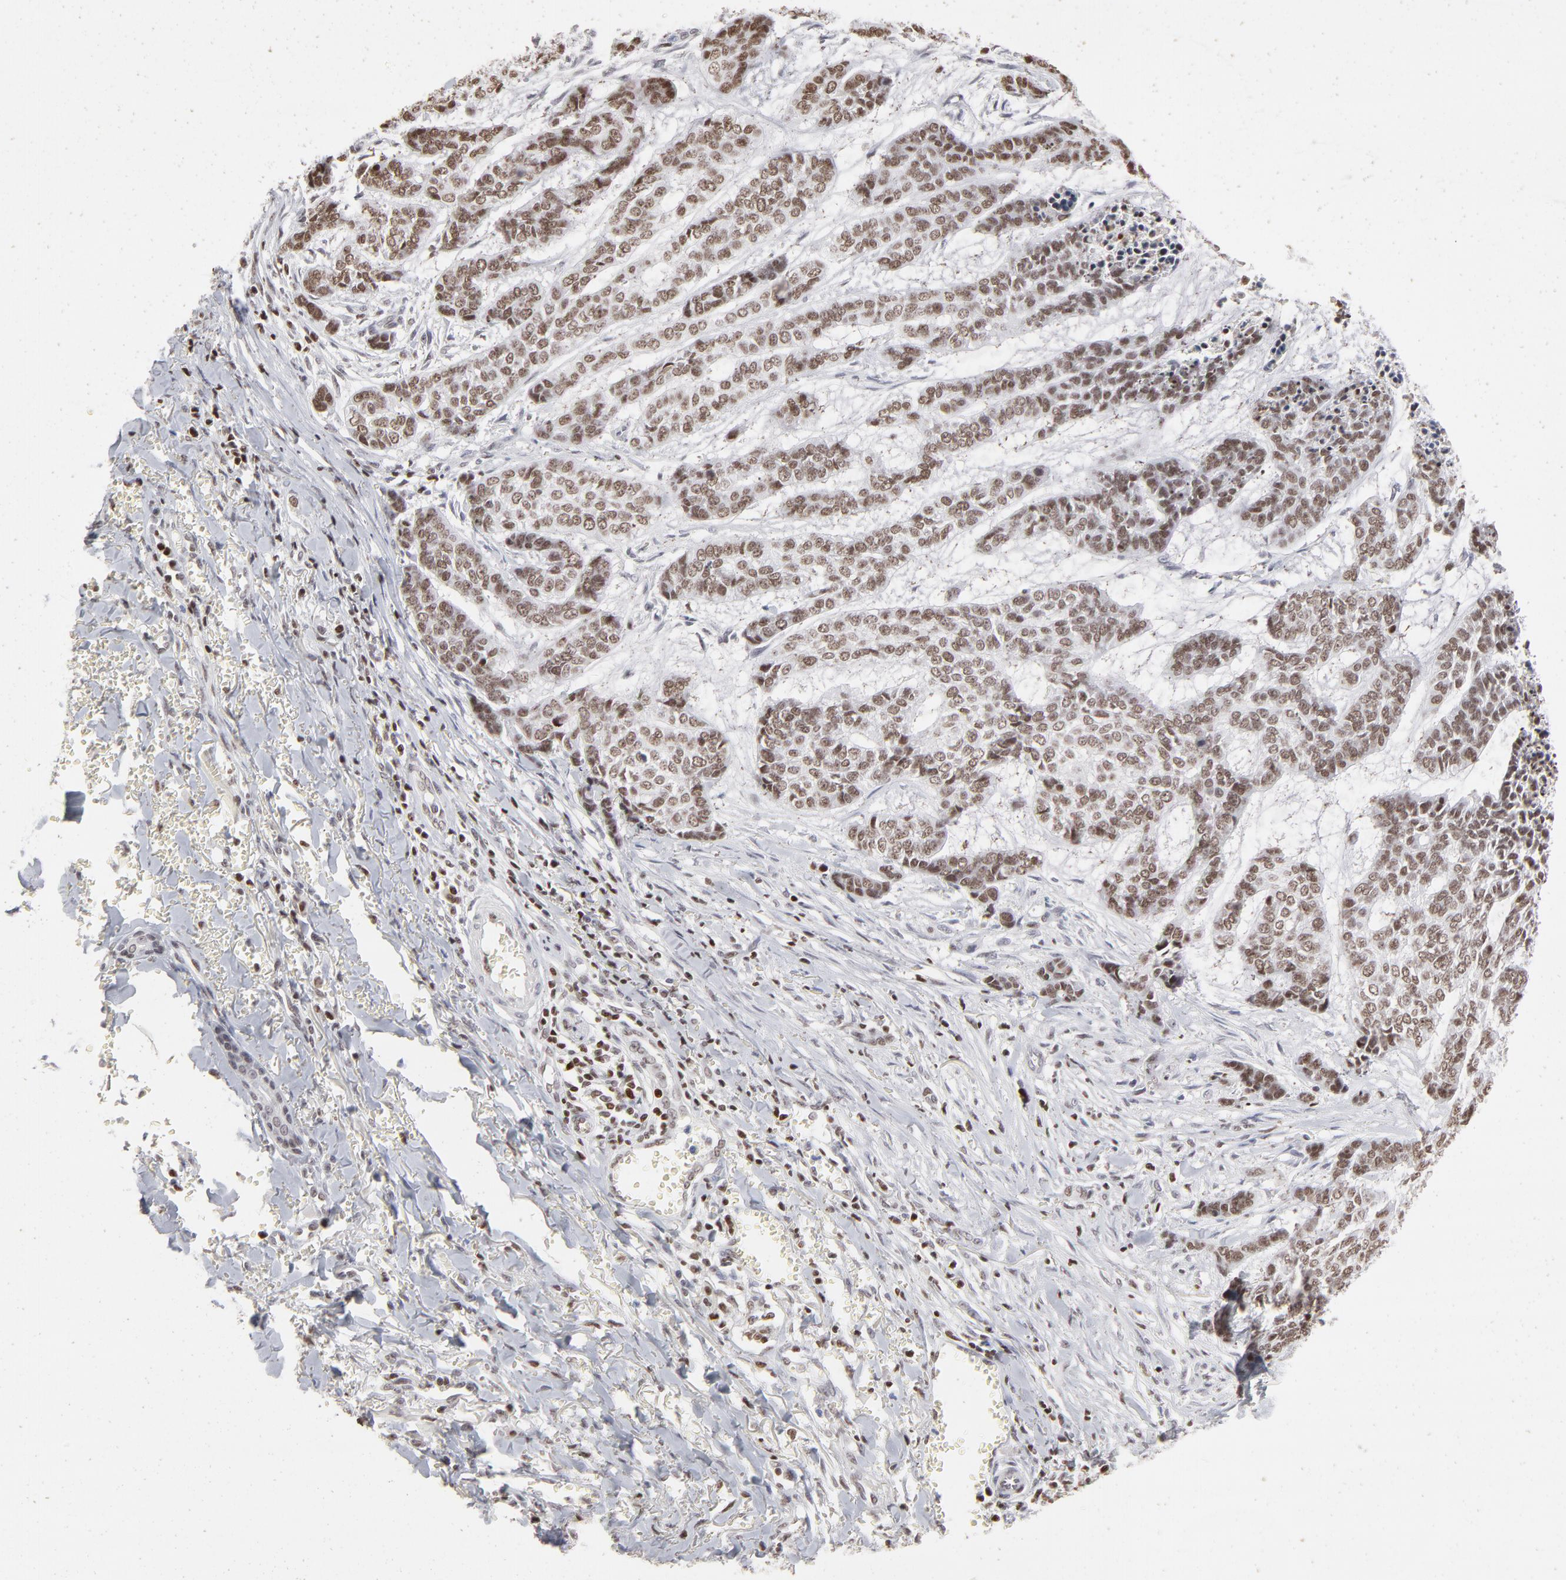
{"staining": {"intensity": "strong", "quantity": ">75%", "location": "nuclear"}, "tissue": "skin cancer", "cell_type": "Tumor cells", "image_type": "cancer", "snomed": [{"axis": "morphology", "description": "Basal cell carcinoma"}, {"axis": "topography", "description": "Skin"}], "caption": "Tumor cells reveal strong nuclear staining in about >75% of cells in basal cell carcinoma (skin).", "gene": "PARP1", "patient": {"sex": "female", "age": 64}}